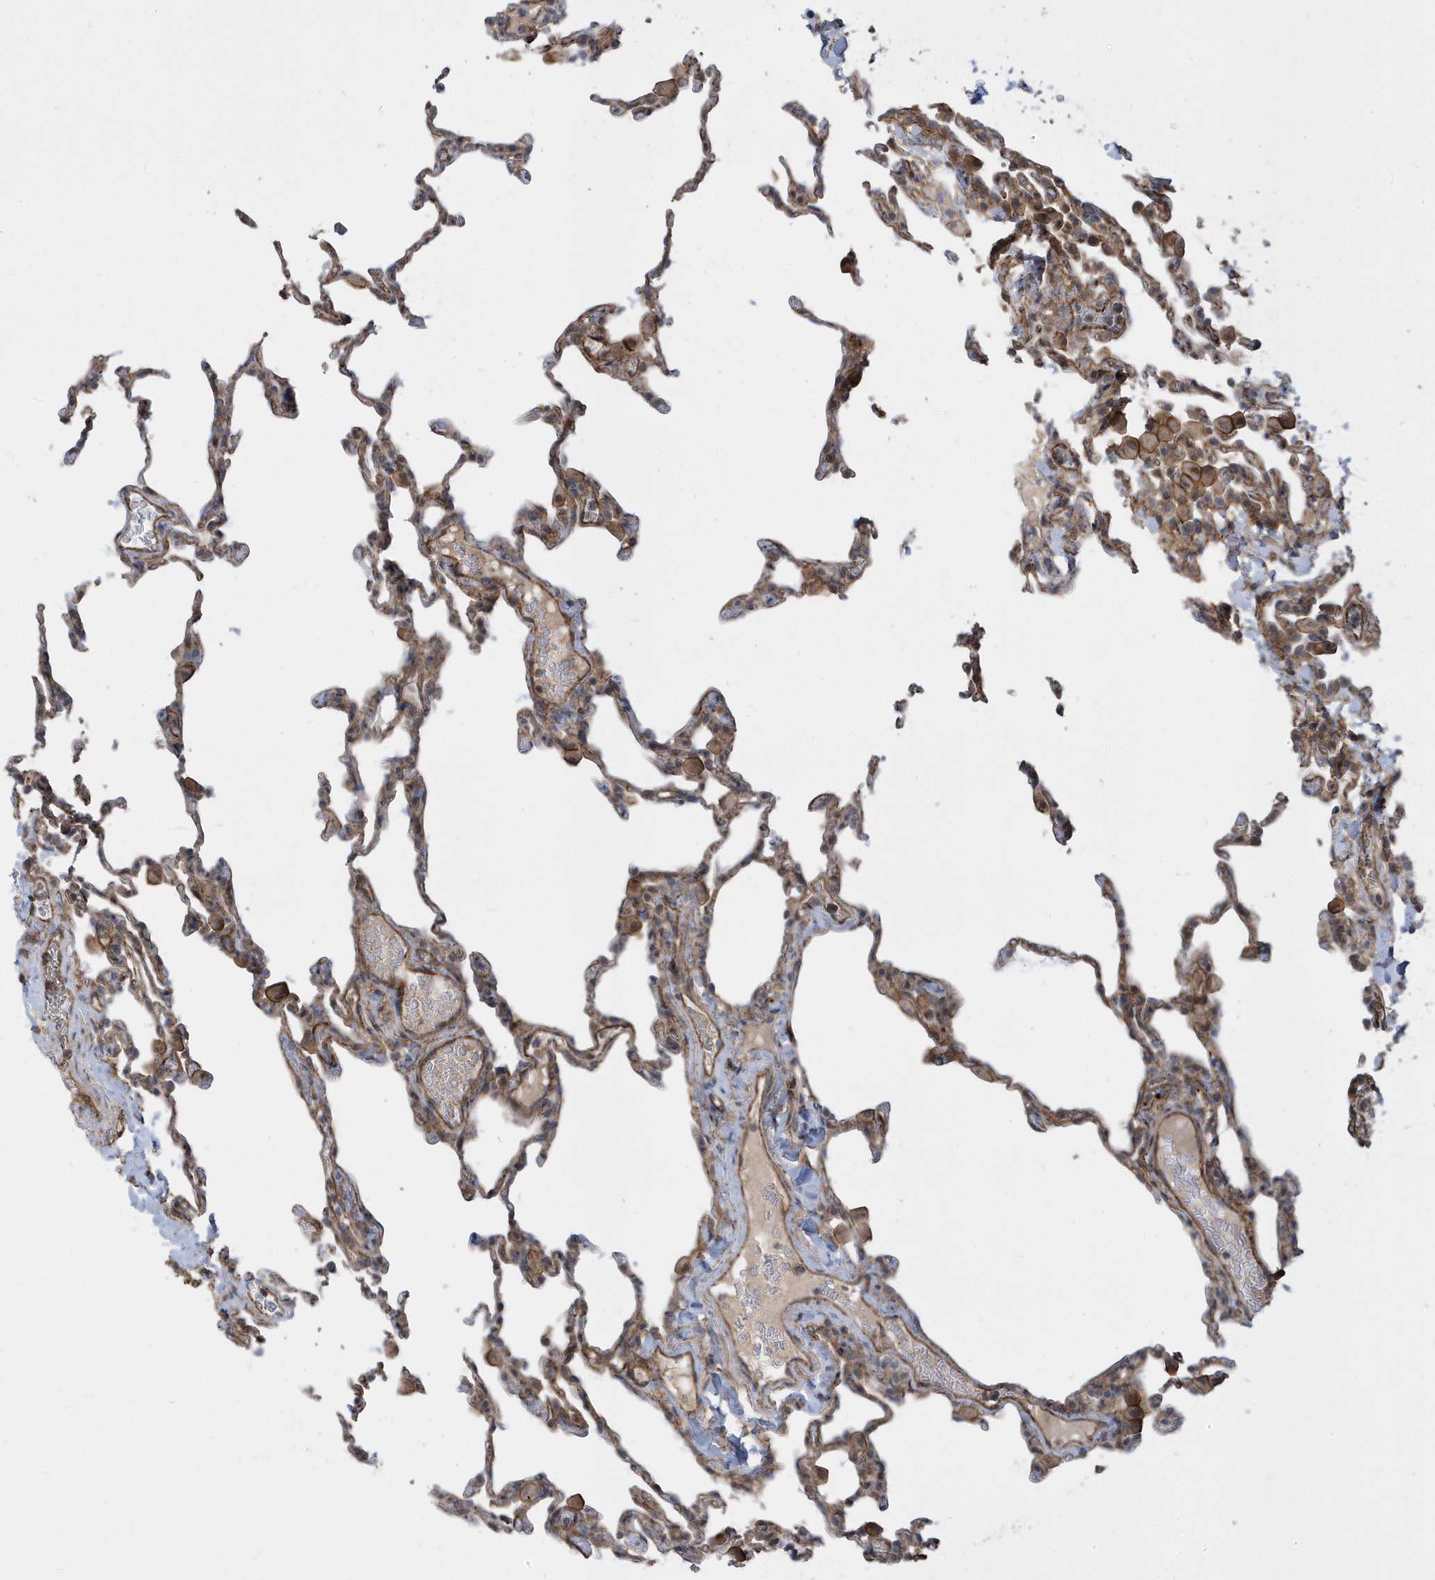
{"staining": {"intensity": "moderate", "quantity": "25%-75%", "location": "cytoplasmic/membranous"}, "tissue": "lung", "cell_type": "Alveolar cells", "image_type": "normal", "snomed": [{"axis": "morphology", "description": "Normal tissue, NOS"}, {"axis": "topography", "description": "Lung"}], "caption": "Moderate cytoplasmic/membranous protein staining is seen in approximately 25%-75% of alveolar cells in lung. The staining was performed using DAB to visualize the protein expression in brown, while the nuclei were stained in blue with hematoxylin (Magnification: 20x).", "gene": "HRH4", "patient": {"sex": "male", "age": 20}}